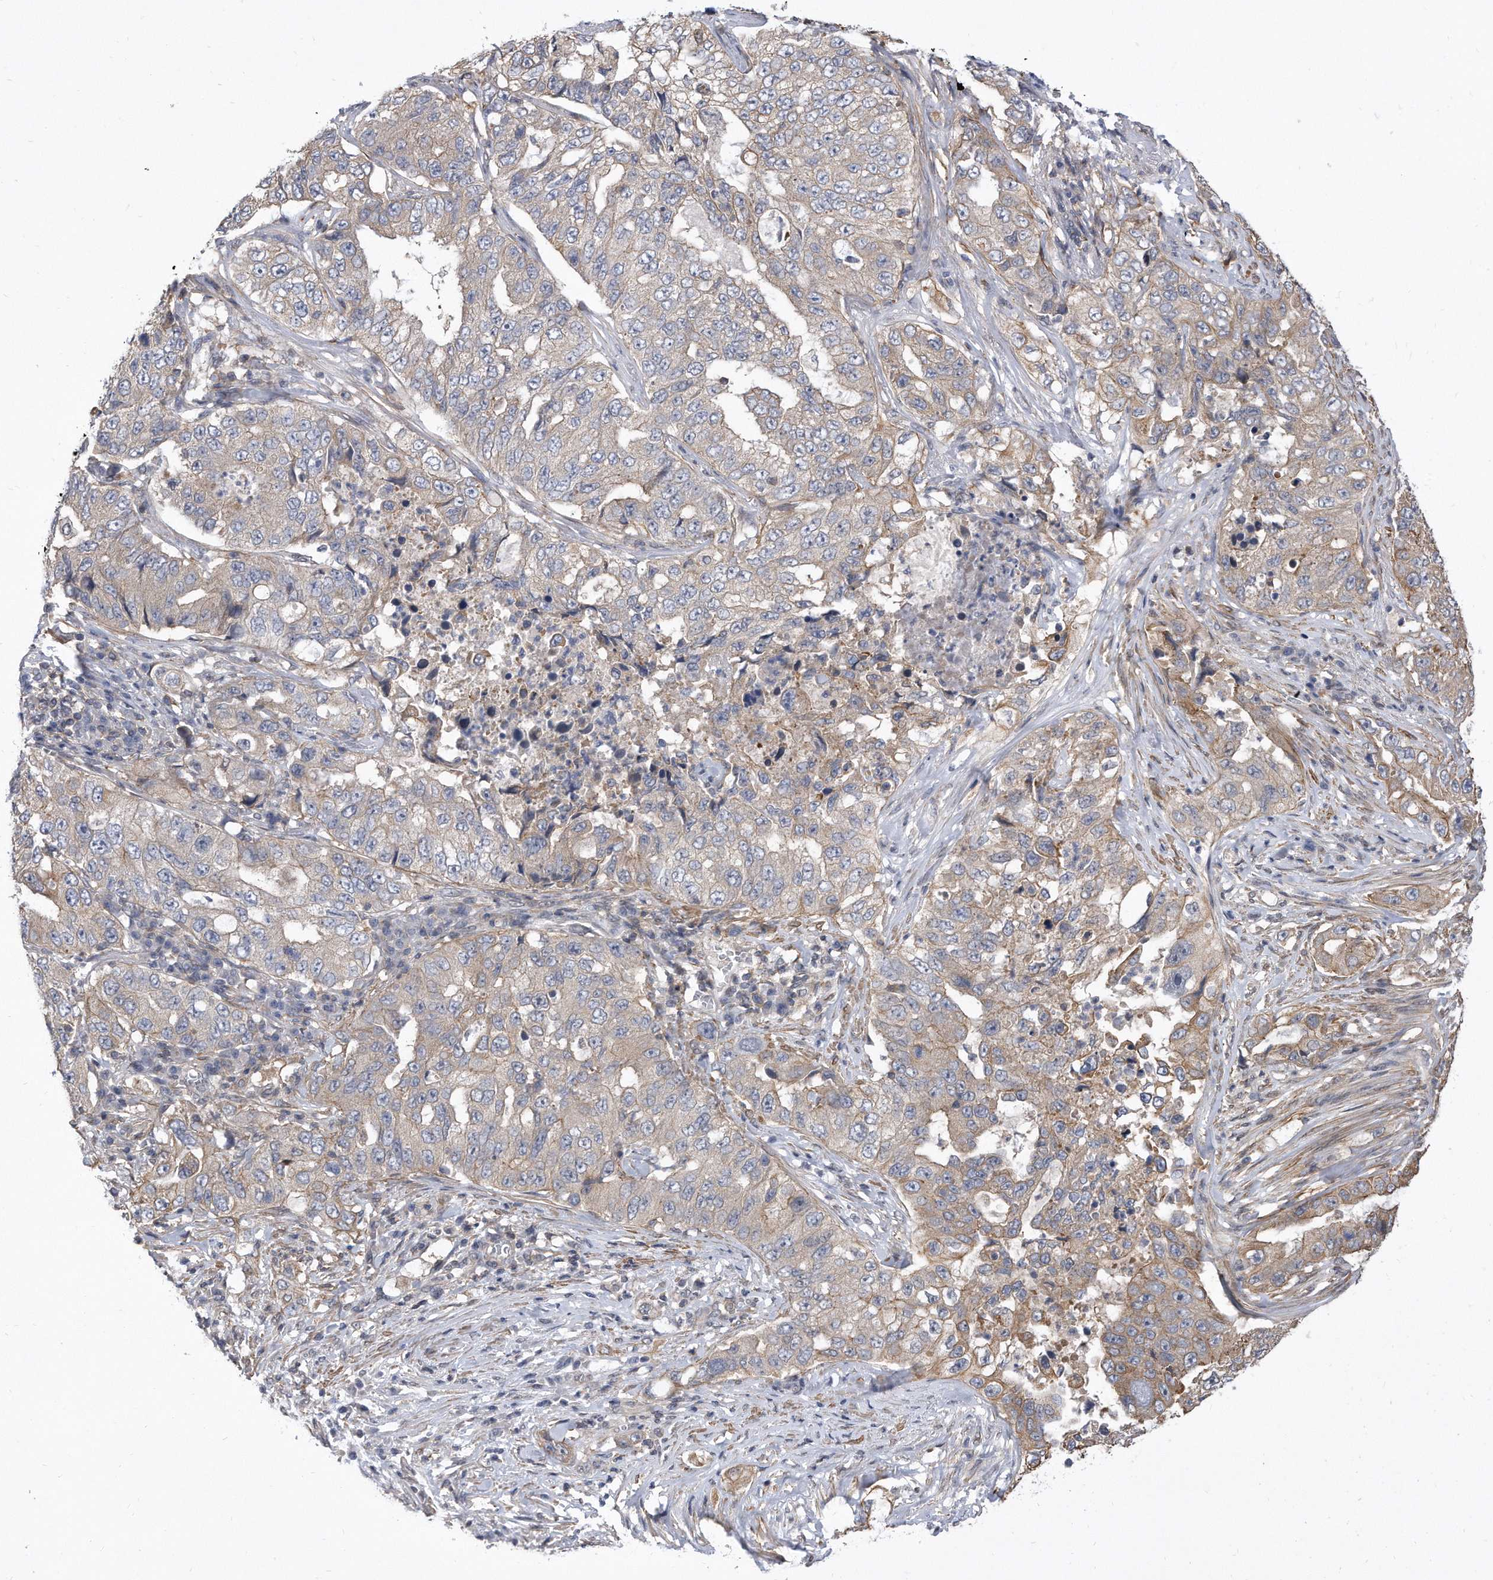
{"staining": {"intensity": "weak", "quantity": "<25%", "location": "cytoplasmic/membranous"}, "tissue": "lung cancer", "cell_type": "Tumor cells", "image_type": "cancer", "snomed": [{"axis": "morphology", "description": "Adenocarcinoma, NOS"}, {"axis": "topography", "description": "Lung"}], "caption": "DAB immunohistochemical staining of human adenocarcinoma (lung) exhibits no significant positivity in tumor cells. (DAB (3,3'-diaminobenzidine) immunohistochemistry (IHC), high magnification).", "gene": "TCP1", "patient": {"sex": "female", "age": 51}}